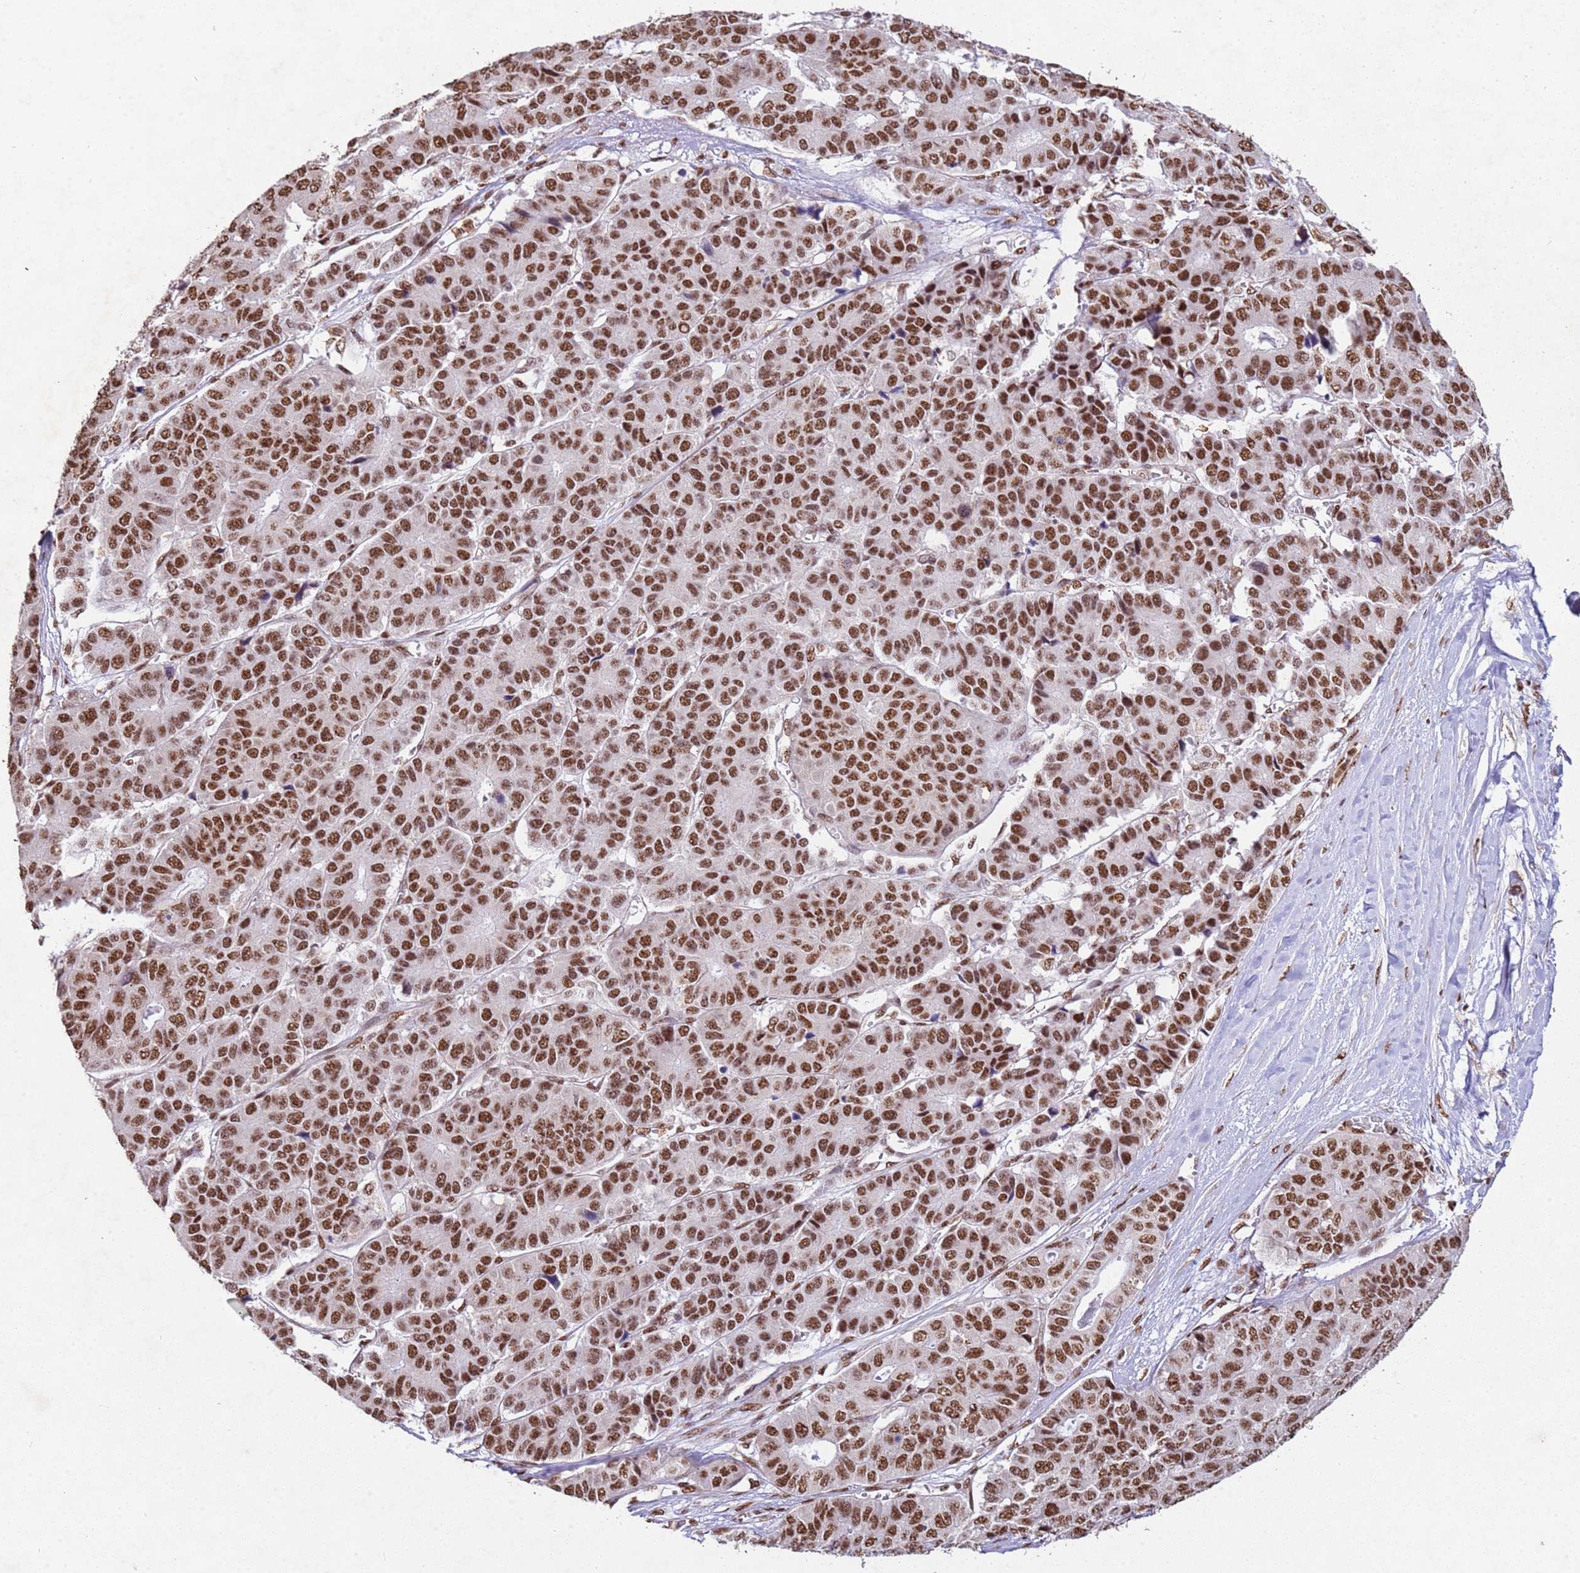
{"staining": {"intensity": "strong", "quantity": ">75%", "location": "nuclear"}, "tissue": "pancreatic cancer", "cell_type": "Tumor cells", "image_type": "cancer", "snomed": [{"axis": "morphology", "description": "Adenocarcinoma, NOS"}, {"axis": "topography", "description": "Pancreas"}], "caption": "Immunohistochemical staining of human adenocarcinoma (pancreatic) demonstrates high levels of strong nuclear positivity in about >75% of tumor cells.", "gene": "ESF1", "patient": {"sex": "male", "age": 50}}